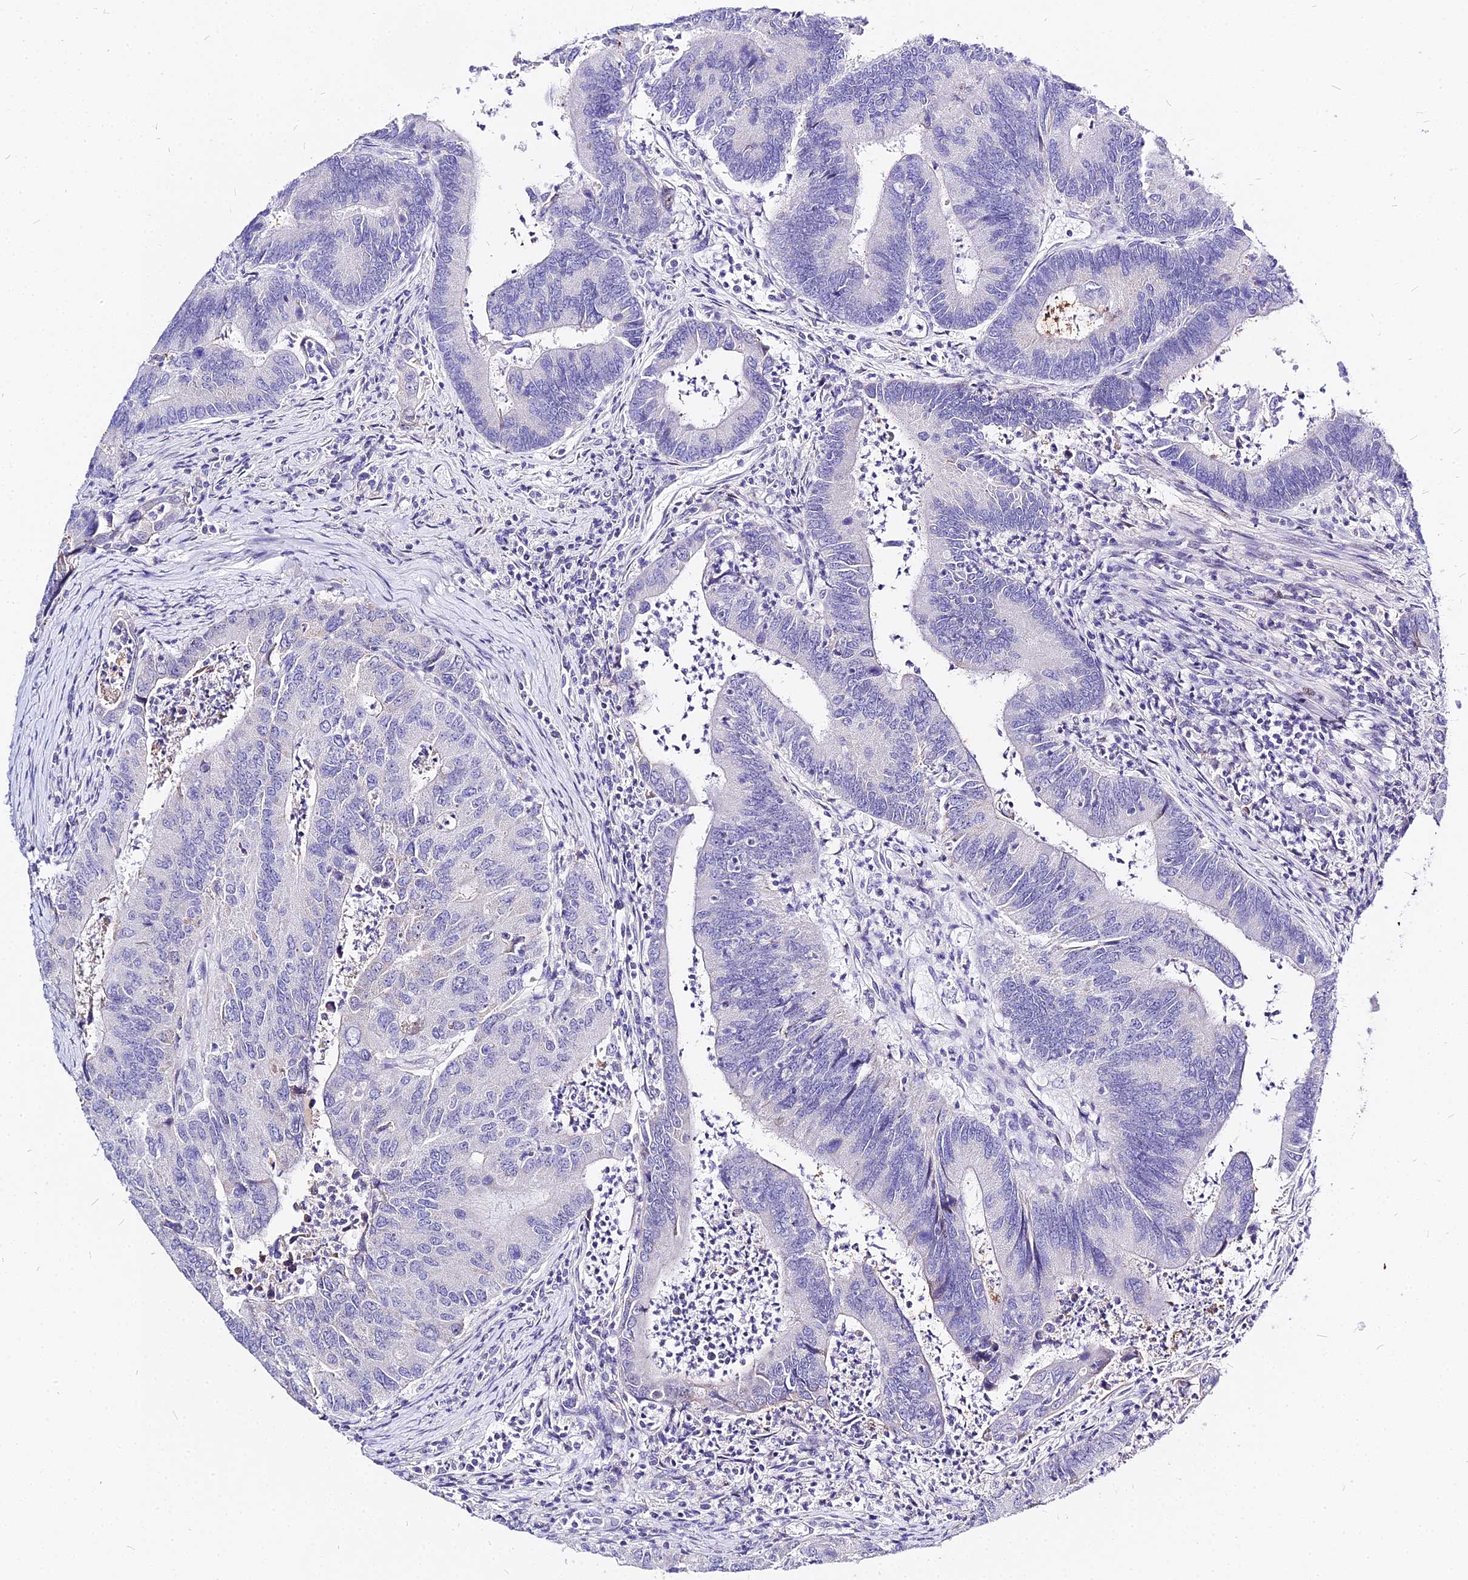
{"staining": {"intensity": "negative", "quantity": "none", "location": "none"}, "tissue": "colorectal cancer", "cell_type": "Tumor cells", "image_type": "cancer", "snomed": [{"axis": "morphology", "description": "Adenocarcinoma, NOS"}, {"axis": "topography", "description": "Colon"}], "caption": "There is no significant expression in tumor cells of adenocarcinoma (colorectal). The staining was performed using DAB to visualize the protein expression in brown, while the nuclei were stained in blue with hematoxylin (Magnification: 20x).", "gene": "CARD18", "patient": {"sex": "female", "age": 67}}